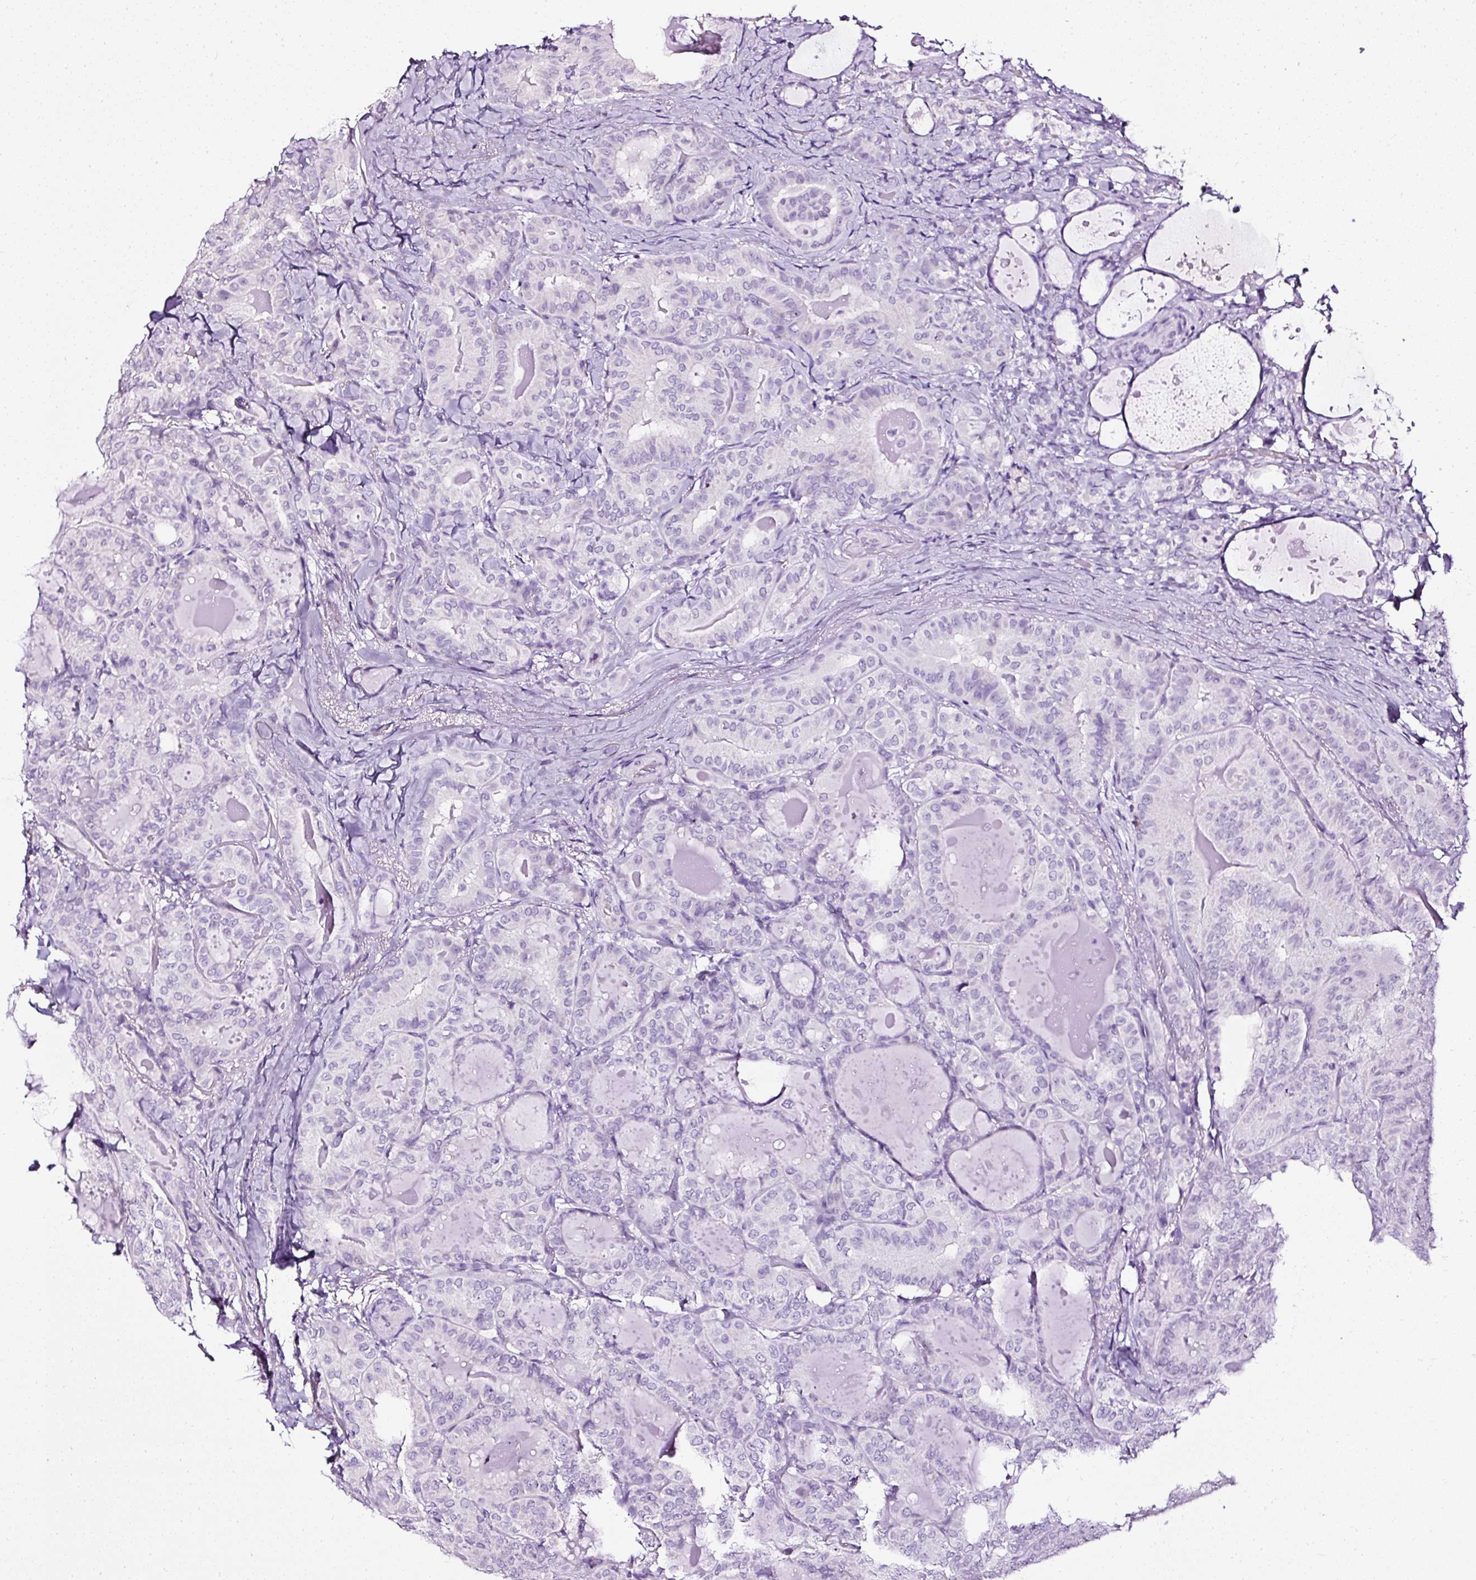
{"staining": {"intensity": "negative", "quantity": "none", "location": "none"}, "tissue": "thyroid cancer", "cell_type": "Tumor cells", "image_type": "cancer", "snomed": [{"axis": "morphology", "description": "Papillary adenocarcinoma, NOS"}, {"axis": "topography", "description": "Thyroid gland"}], "caption": "Thyroid papillary adenocarcinoma stained for a protein using immunohistochemistry exhibits no expression tumor cells.", "gene": "ATP2A1", "patient": {"sex": "female", "age": 68}}